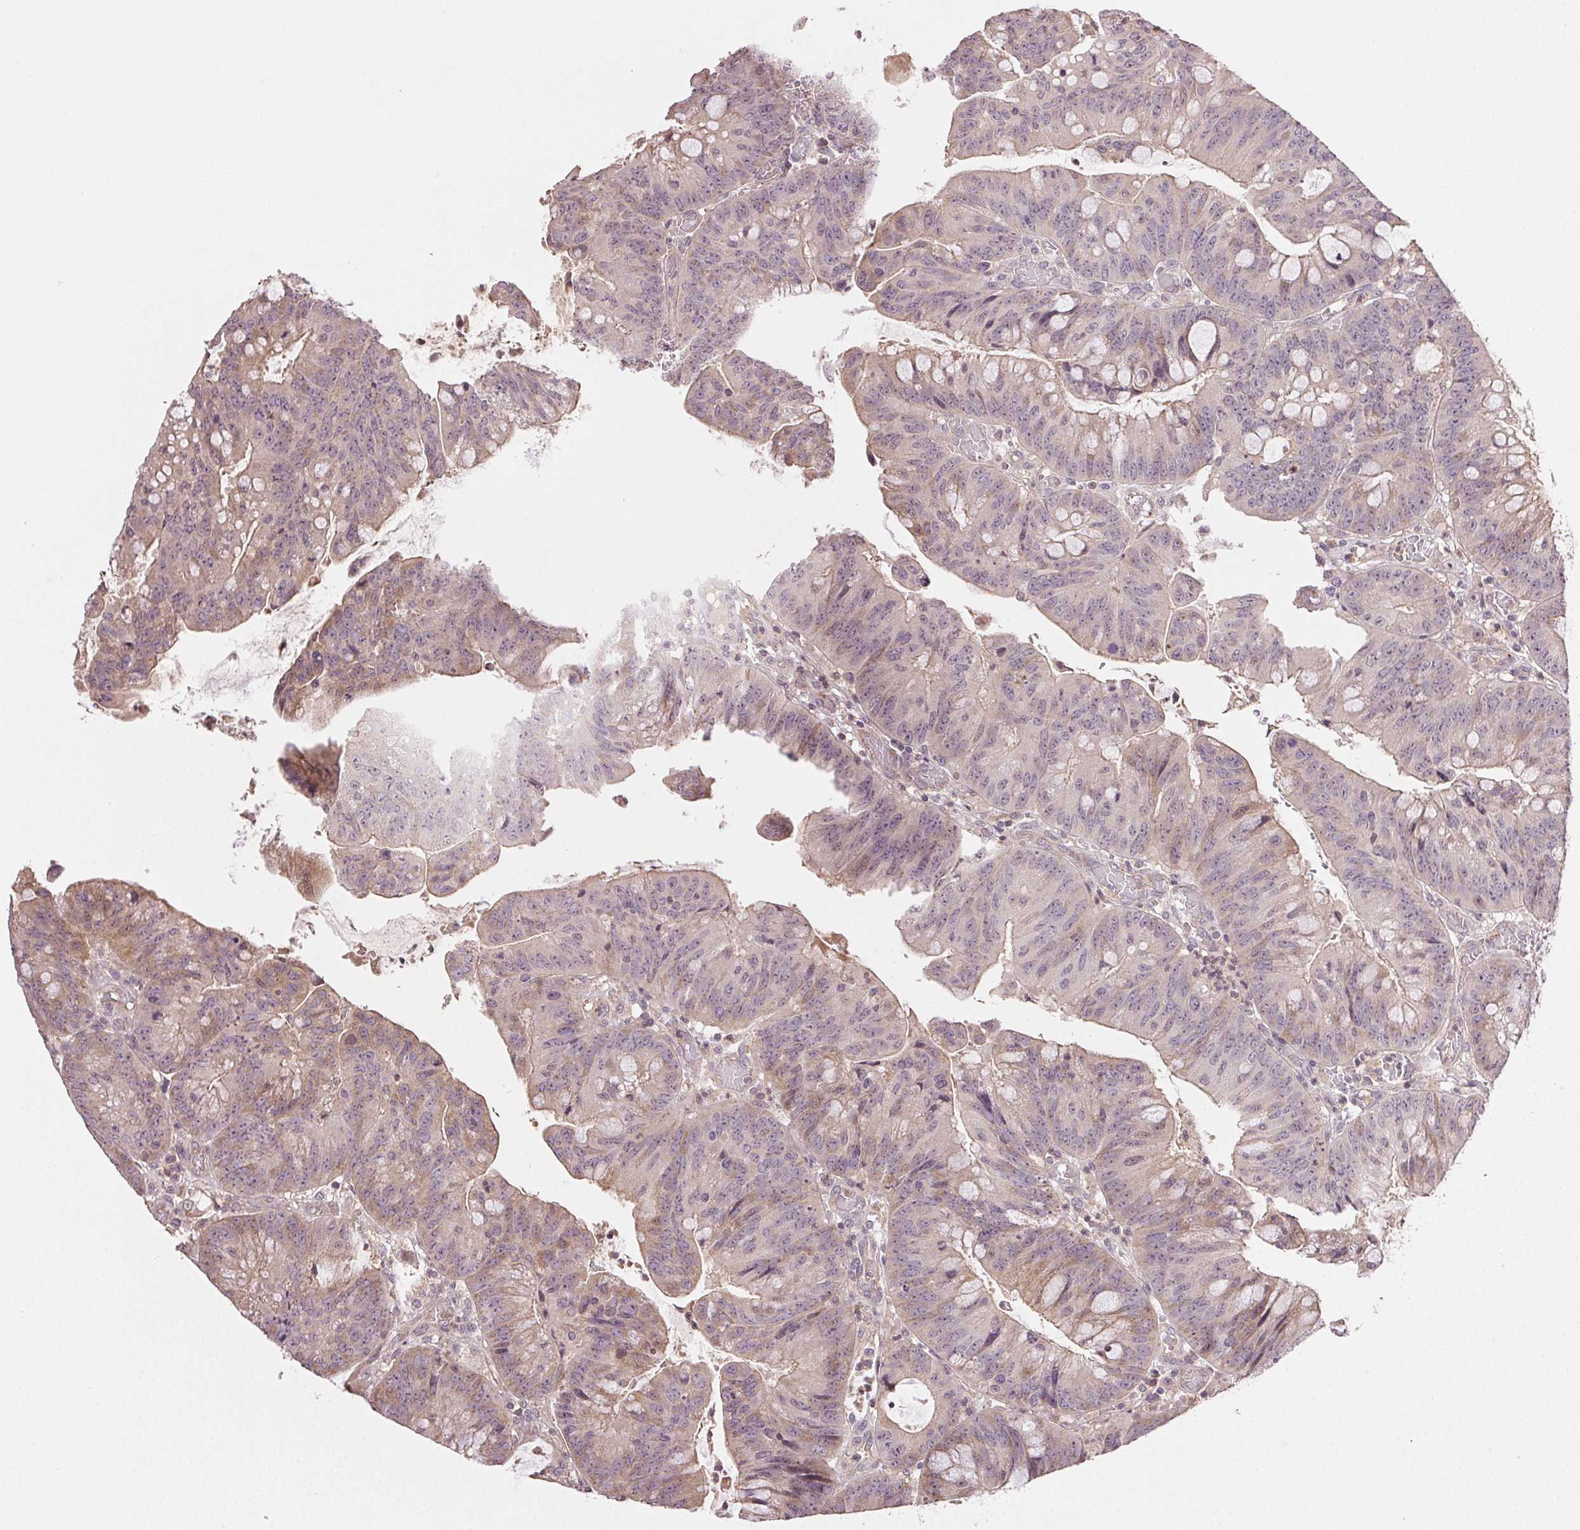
{"staining": {"intensity": "weak", "quantity": "<25%", "location": "cytoplasmic/membranous,nuclear"}, "tissue": "colorectal cancer", "cell_type": "Tumor cells", "image_type": "cancer", "snomed": [{"axis": "morphology", "description": "Adenocarcinoma, NOS"}, {"axis": "topography", "description": "Colon"}], "caption": "Colorectal cancer (adenocarcinoma) stained for a protein using IHC shows no staining tumor cells.", "gene": "TMEM253", "patient": {"sex": "male", "age": 62}}